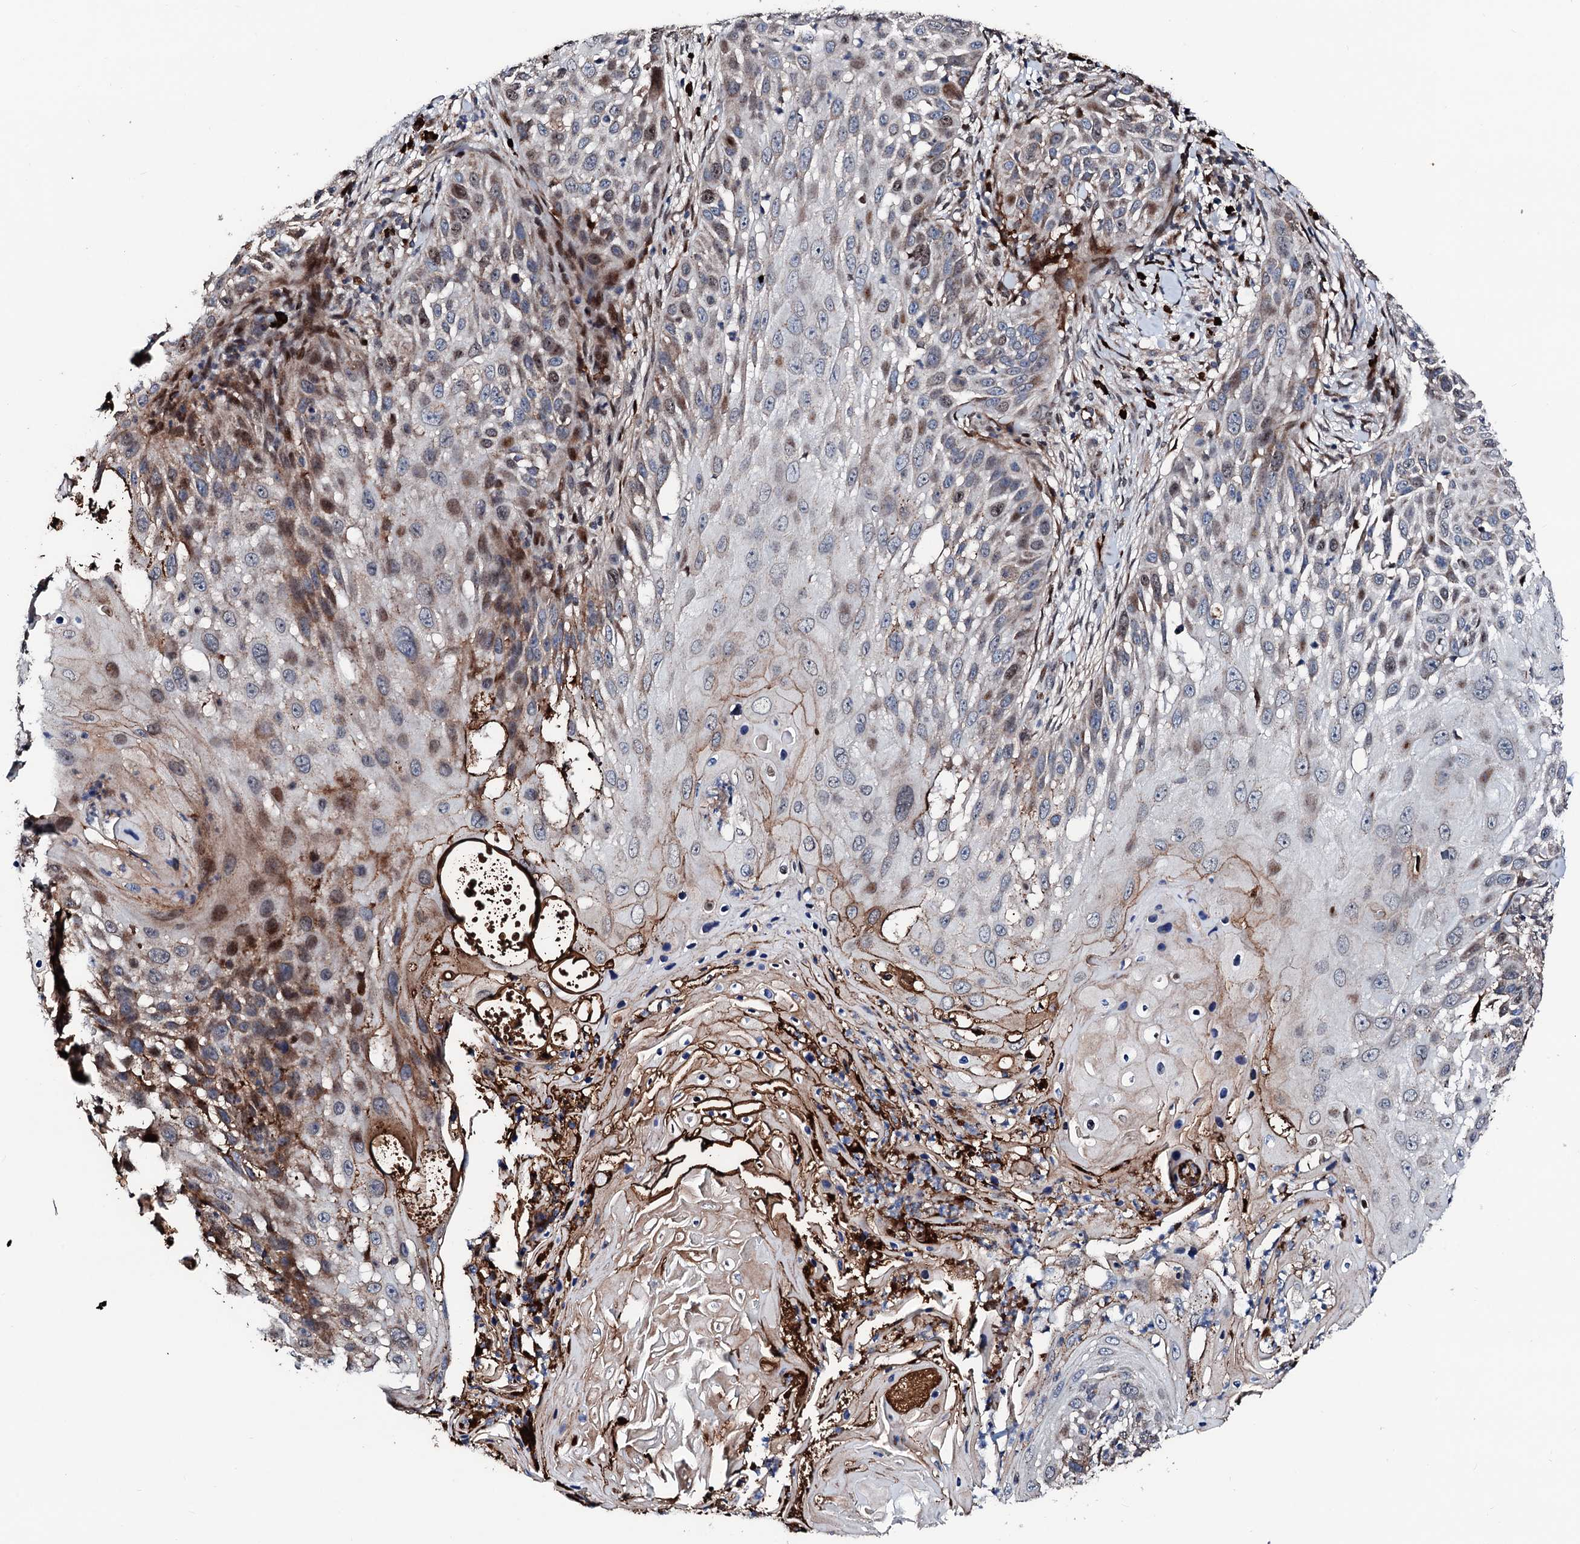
{"staining": {"intensity": "moderate", "quantity": "<25%", "location": "nuclear"}, "tissue": "skin cancer", "cell_type": "Tumor cells", "image_type": "cancer", "snomed": [{"axis": "morphology", "description": "Squamous cell carcinoma, NOS"}, {"axis": "topography", "description": "Skin"}], "caption": "Protein analysis of squamous cell carcinoma (skin) tissue demonstrates moderate nuclear positivity in approximately <25% of tumor cells. Nuclei are stained in blue.", "gene": "KIF18A", "patient": {"sex": "female", "age": 44}}